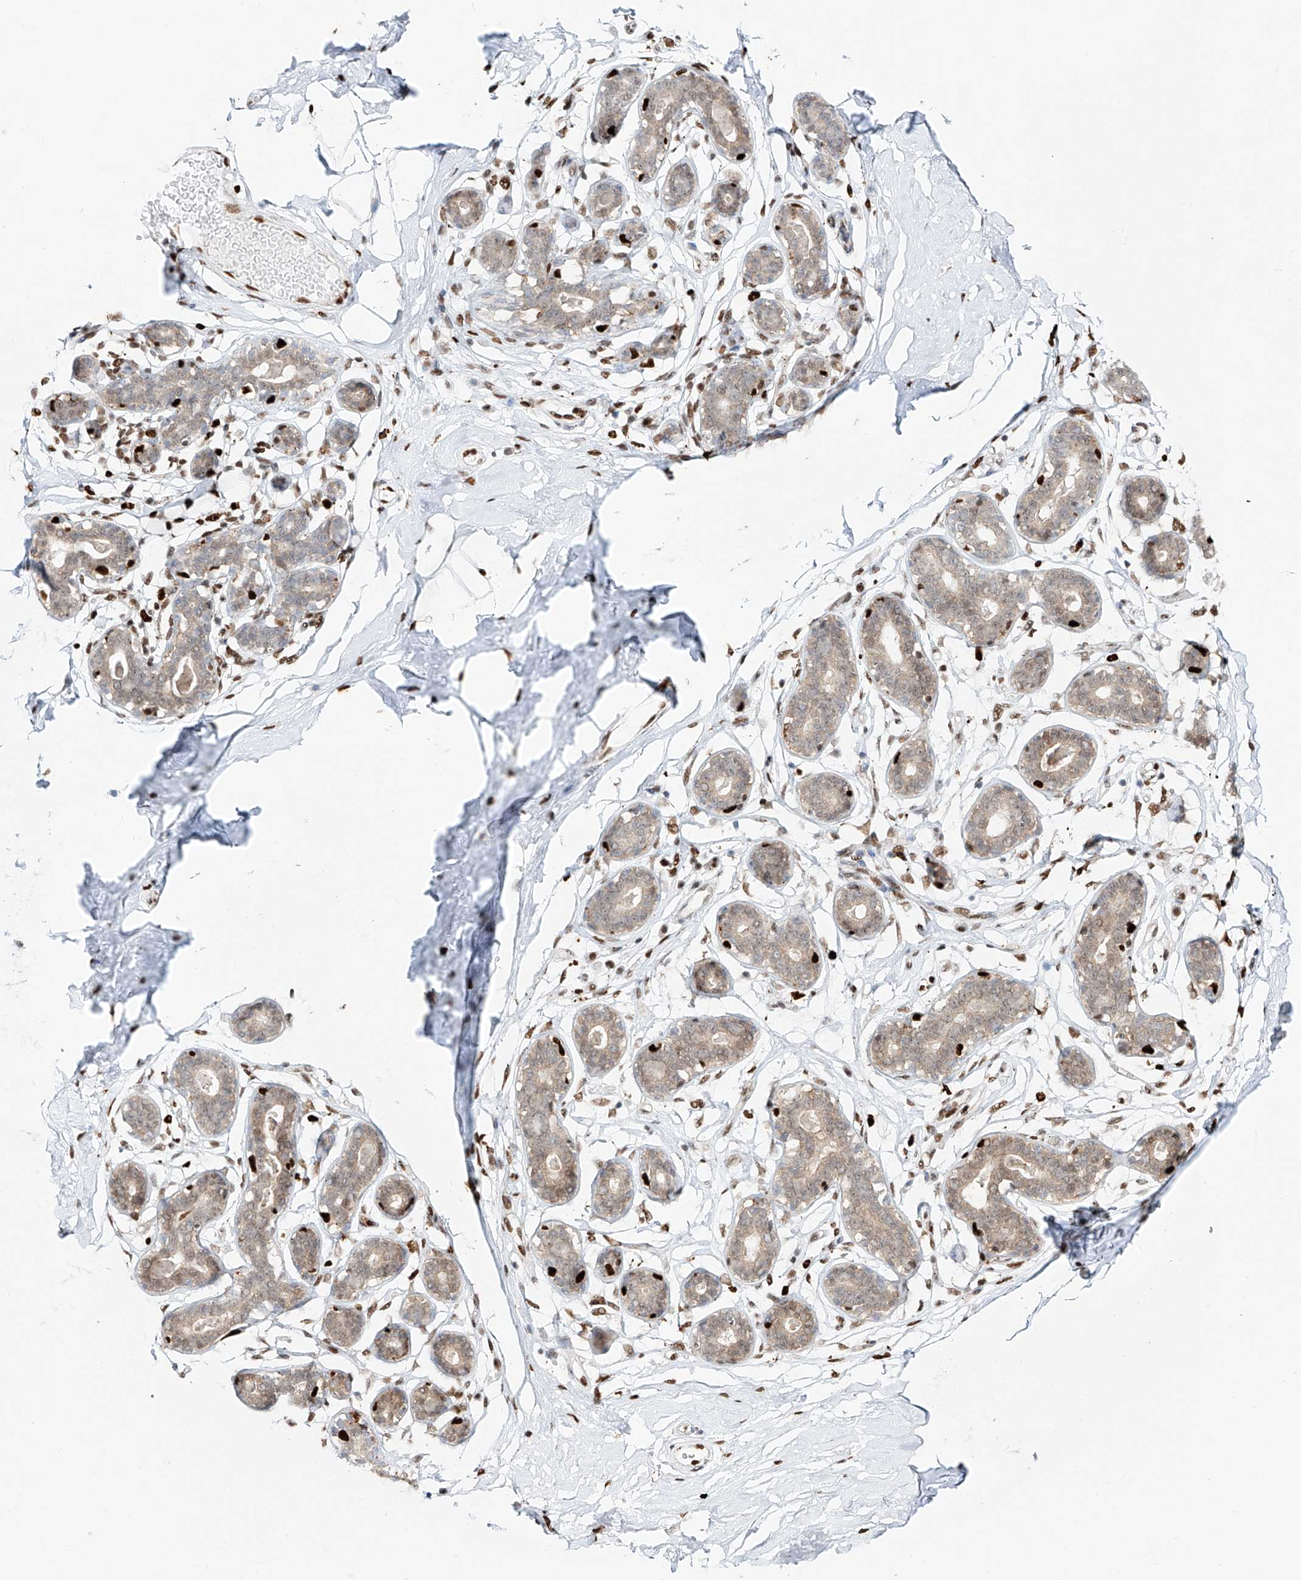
{"staining": {"intensity": "moderate", "quantity": ">75%", "location": "nuclear"}, "tissue": "breast", "cell_type": "Adipocytes", "image_type": "normal", "snomed": [{"axis": "morphology", "description": "Normal tissue, NOS"}, {"axis": "topography", "description": "Breast"}], "caption": "Adipocytes display medium levels of moderate nuclear expression in about >75% of cells in benign breast.", "gene": "DZIP1L", "patient": {"sex": "female", "age": 23}}